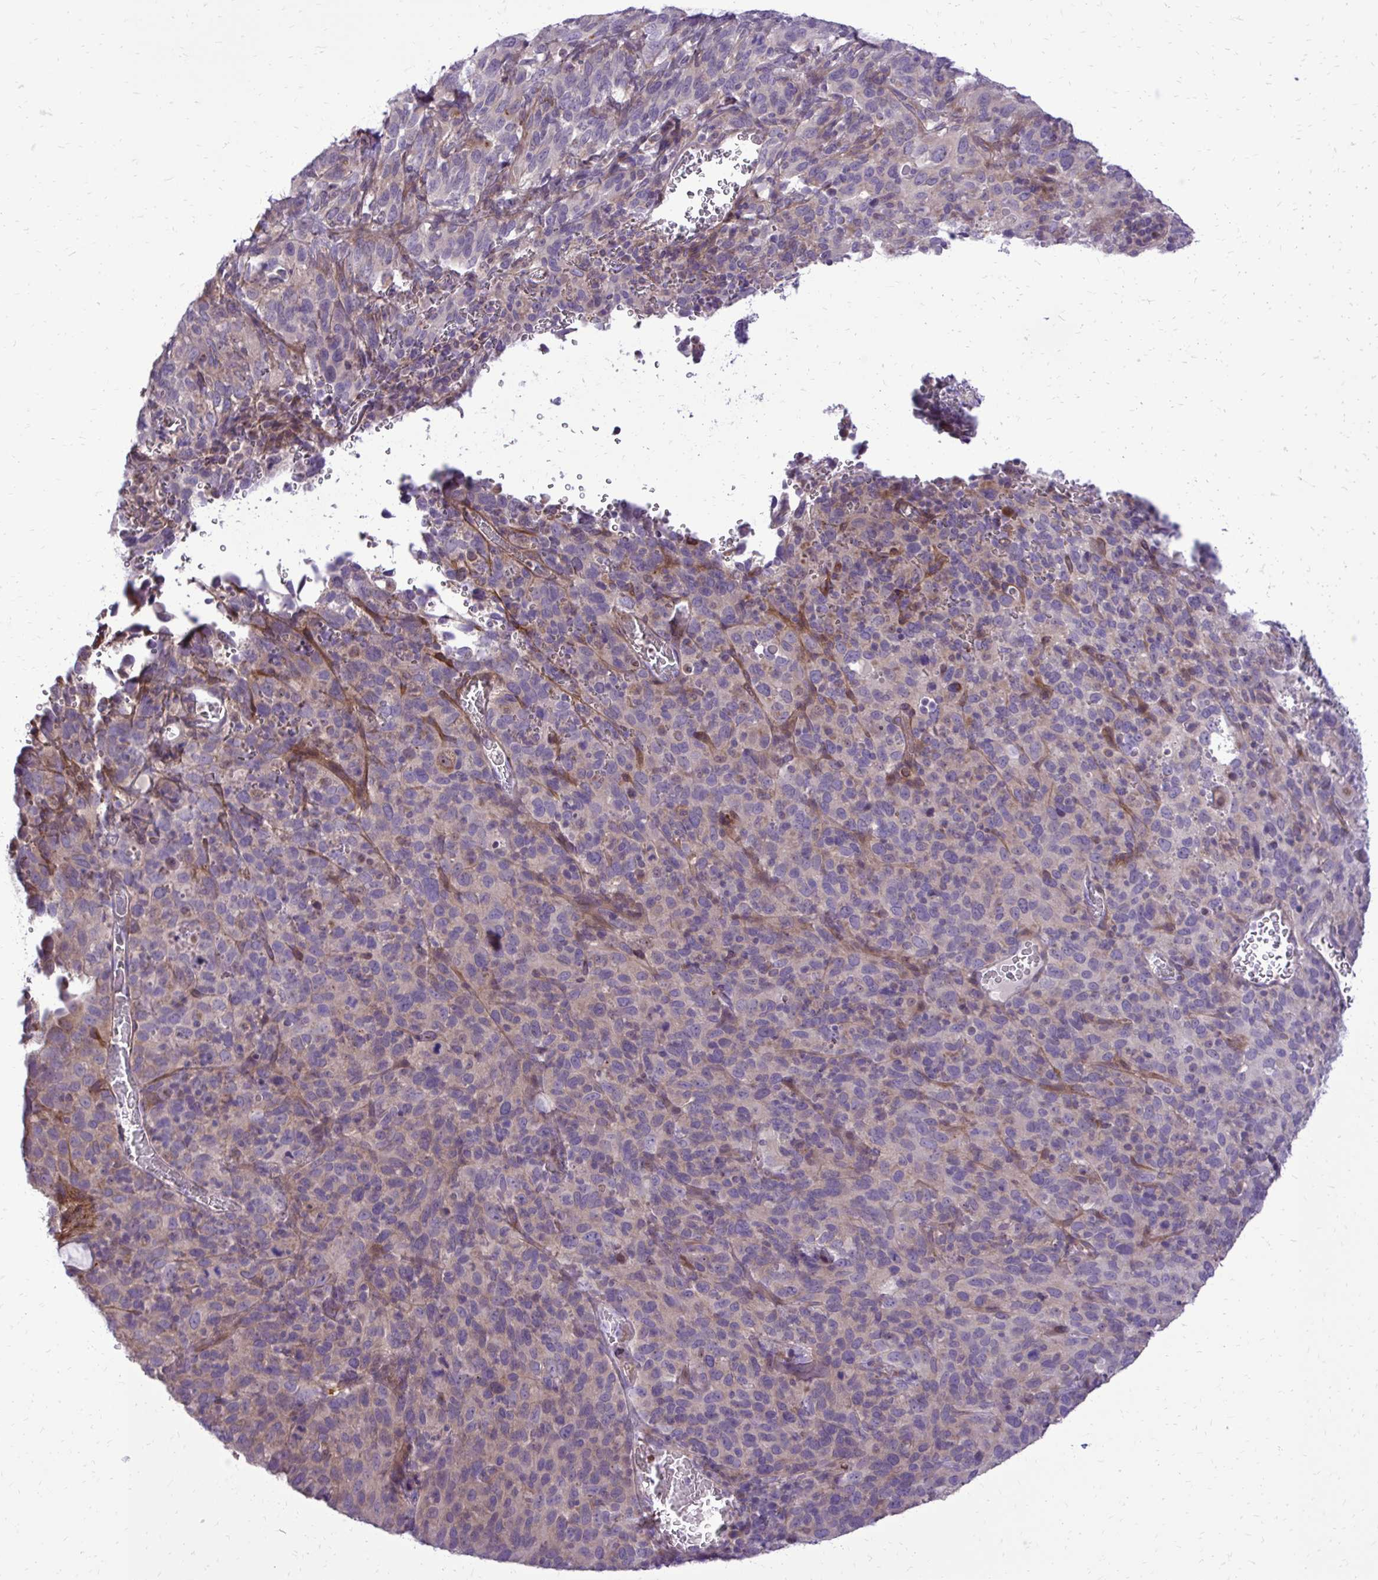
{"staining": {"intensity": "weak", "quantity": "<25%", "location": "cytoplasmic/membranous"}, "tissue": "cervical cancer", "cell_type": "Tumor cells", "image_type": "cancer", "snomed": [{"axis": "morphology", "description": "Normal tissue, NOS"}, {"axis": "morphology", "description": "Squamous cell carcinoma, NOS"}, {"axis": "topography", "description": "Cervix"}], "caption": "DAB immunohistochemical staining of cervical cancer shows no significant positivity in tumor cells. (Immunohistochemistry (ihc), brightfield microscopy, high magnification).", "gene": "ABCC3", "patient": {"sex": "female", "age": 51}}